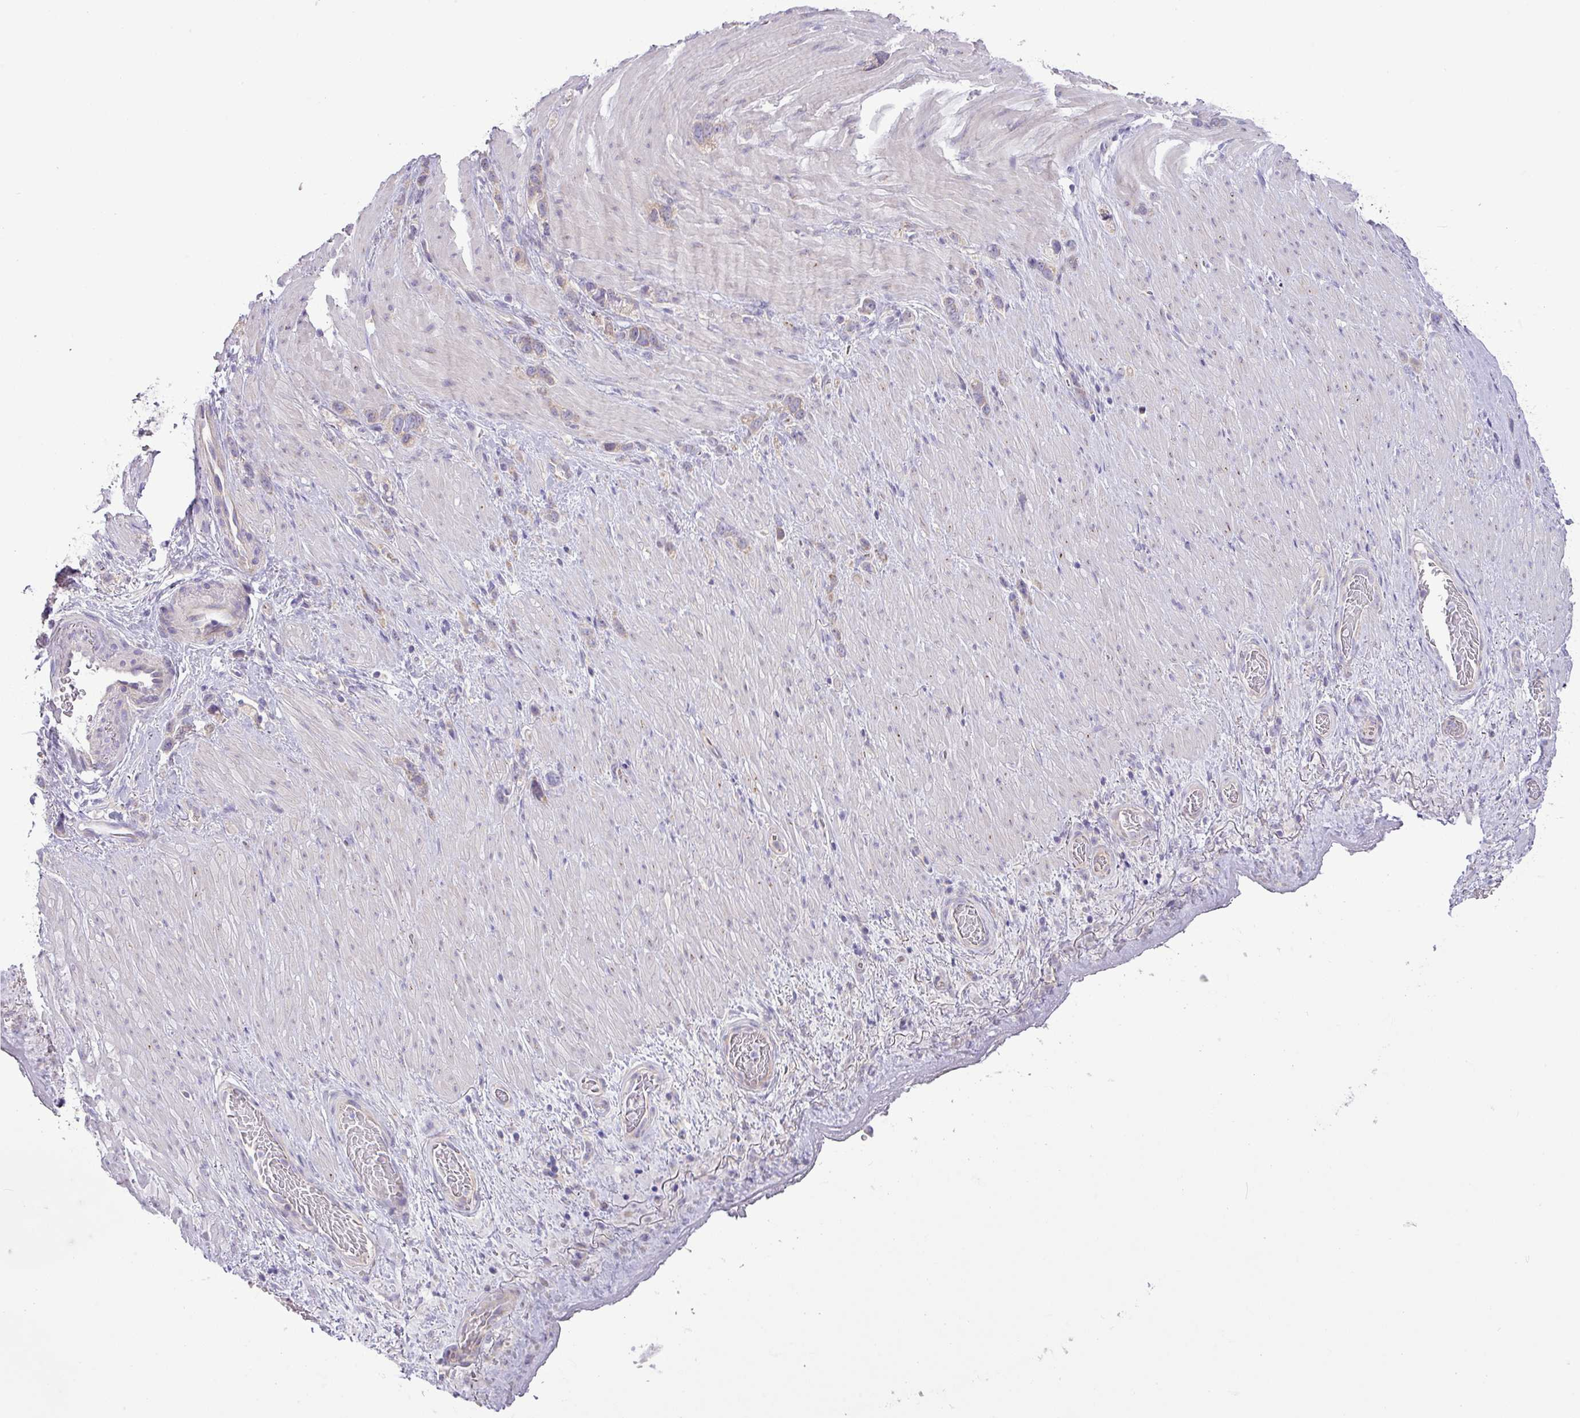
{"staining": {"intensity": "weak", "quantity": "<25%", "location": "cytoplasmic/membranous"}, "tissue": "stomach cancer", "cell_type": "Tumor cells", "image_type": "cancer", "snomed": [{"axis": "morphology", "description": "Adenocarcinoma, NOS"}, {"axis": "topography", "description": "Stomach"}], "caption": "A high-resolution micrograph shows immunohistochemistry (IHC) staining of stomach adenocarcinoma, which displays no significant staining in tumor cells.", "gene": "GALNT12", "patient": {"sex": "female", "age": 65}}